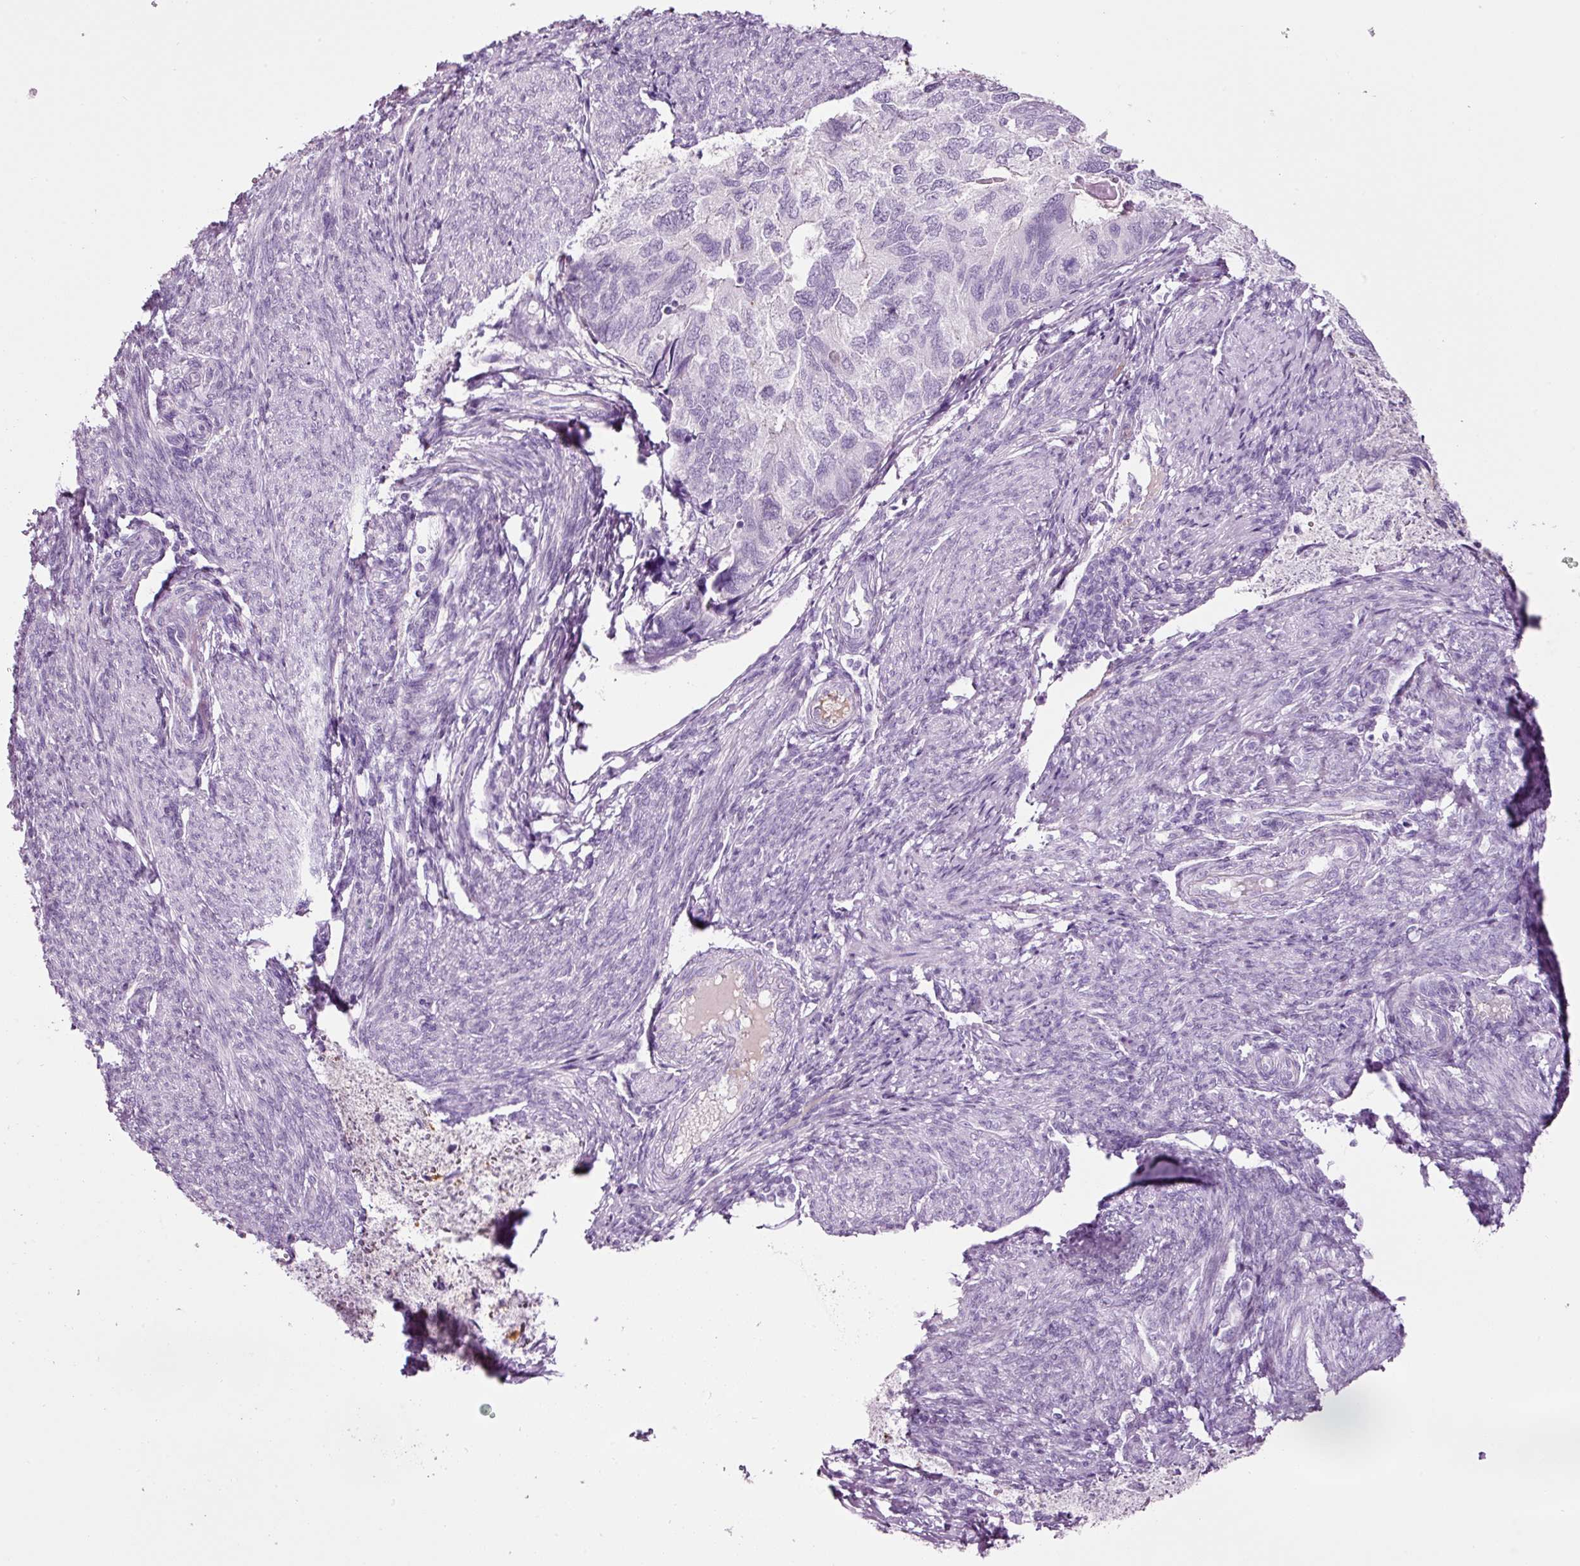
{"staining": {"intensity": "negative", "quantity": "none", "location": "none"}, "tissue": "endometrial cancer", "cell_type": "Tumor cells", "image_type": "cancer", "snomed": [{"axis": "morphology", "description": "Carcinoma, NOS"}, {"axis": "topography", "description": "Uterus"}], "caption": "IHC micrograph of neoplastic tissue: human carcinoma (endometrial) stained with DAB displays no significant protein staining in tumor cells.", "gene": "KLF1", "patient": {"sex": "female", "age": 76}}